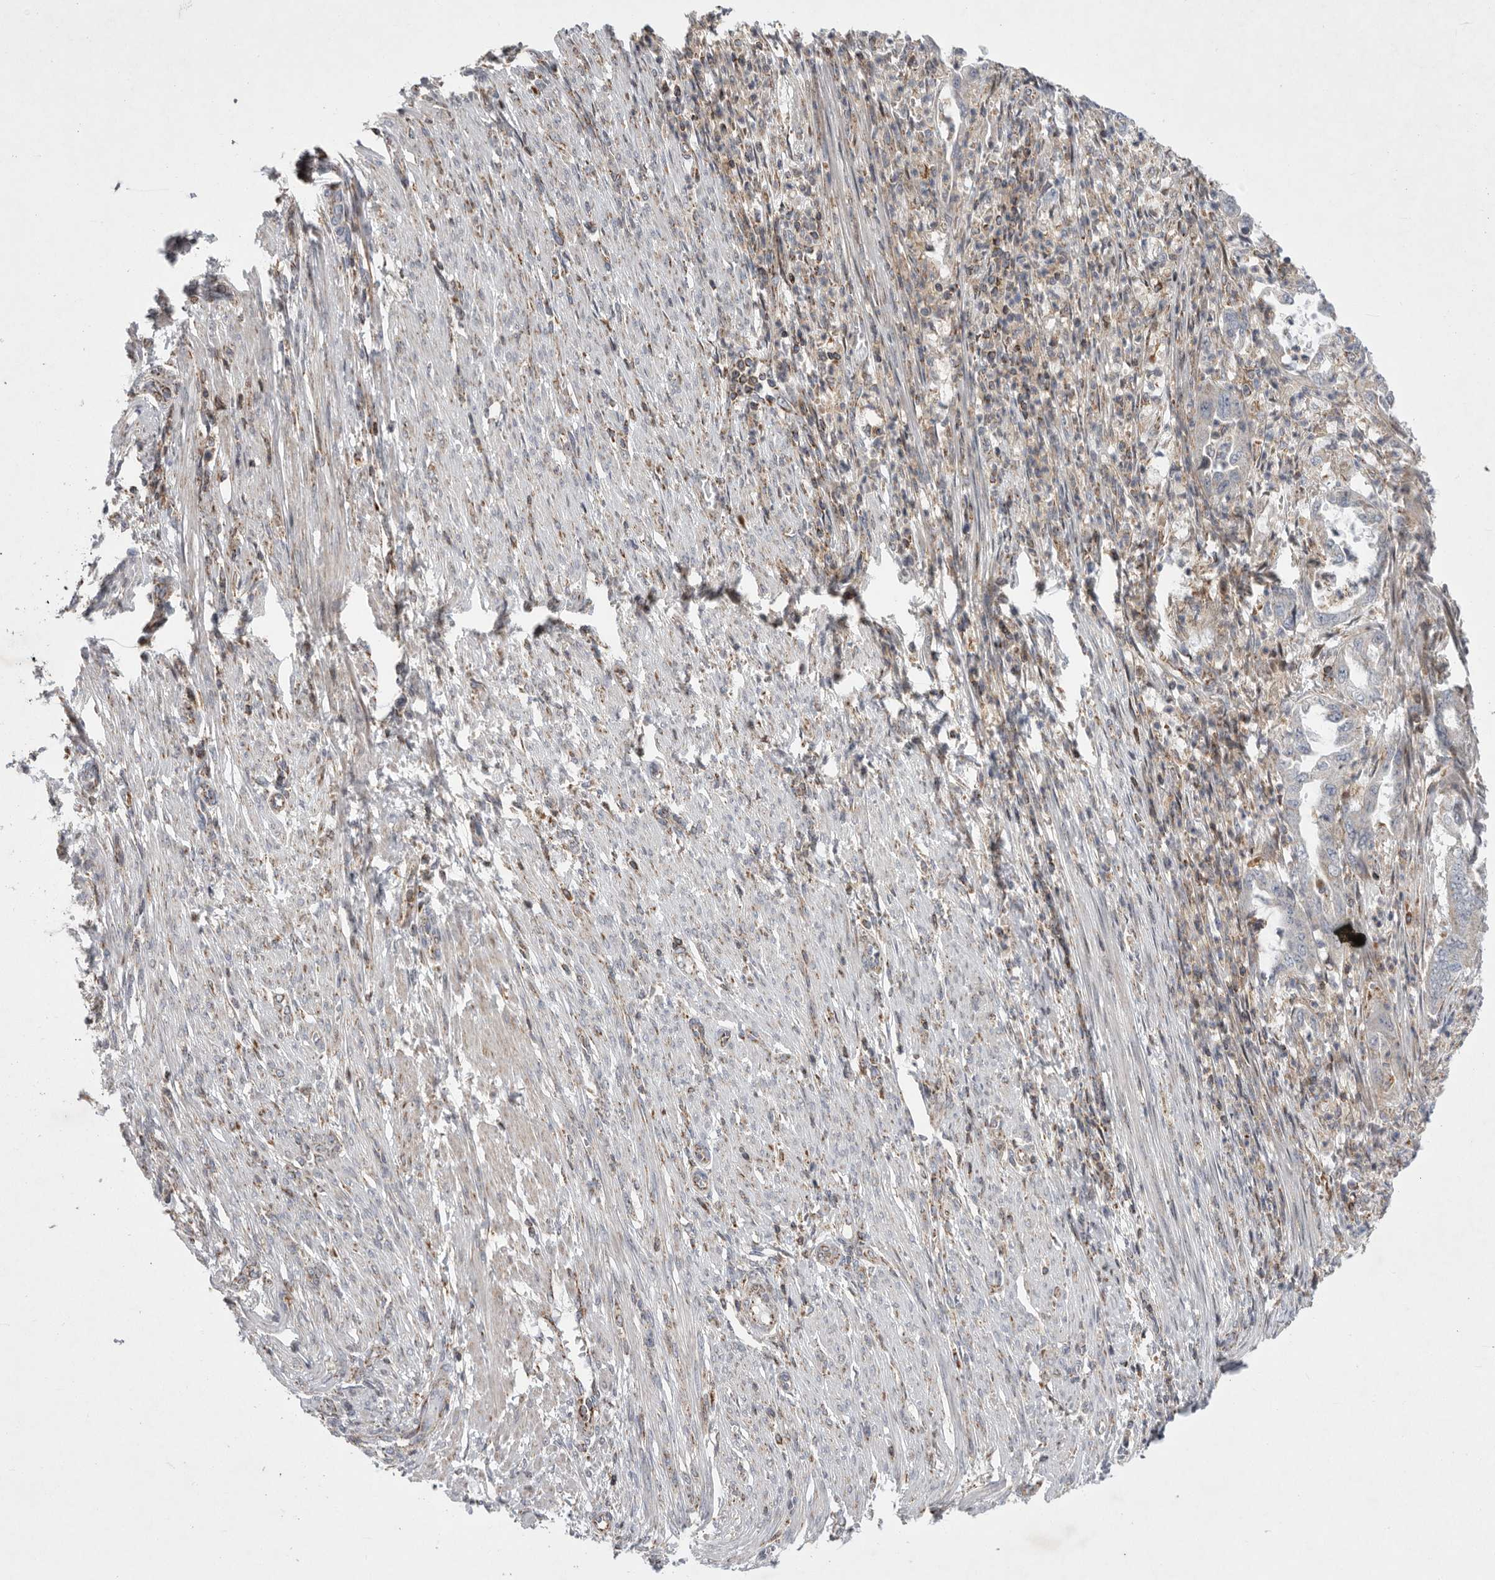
{"staining": {"intensity": "weak", "quantity": "<25%", "location": "cytoplasmic/membranous"}, "tissue": "endometrial cancer", "cell_type": "Tumor cells", "image_type": "cancer", "snomed": [{"axis": "morphology", "description": "Adenocarcinoma, NOS"}, {"axis": "topography", "description": "Endometrium"}], "caption": "An IHC micrograph of adenocarcinoma (endometrial) is shown. There is no staining in tumor cells of adenocarcinoma (endometrial). (DAB (3,3'-diaminobenzidine) immunohistochemistry (IHC) with hematoxylin counter stain).", "gene": "MPZL1", "patient": {"sex": "female", "age": 51}}